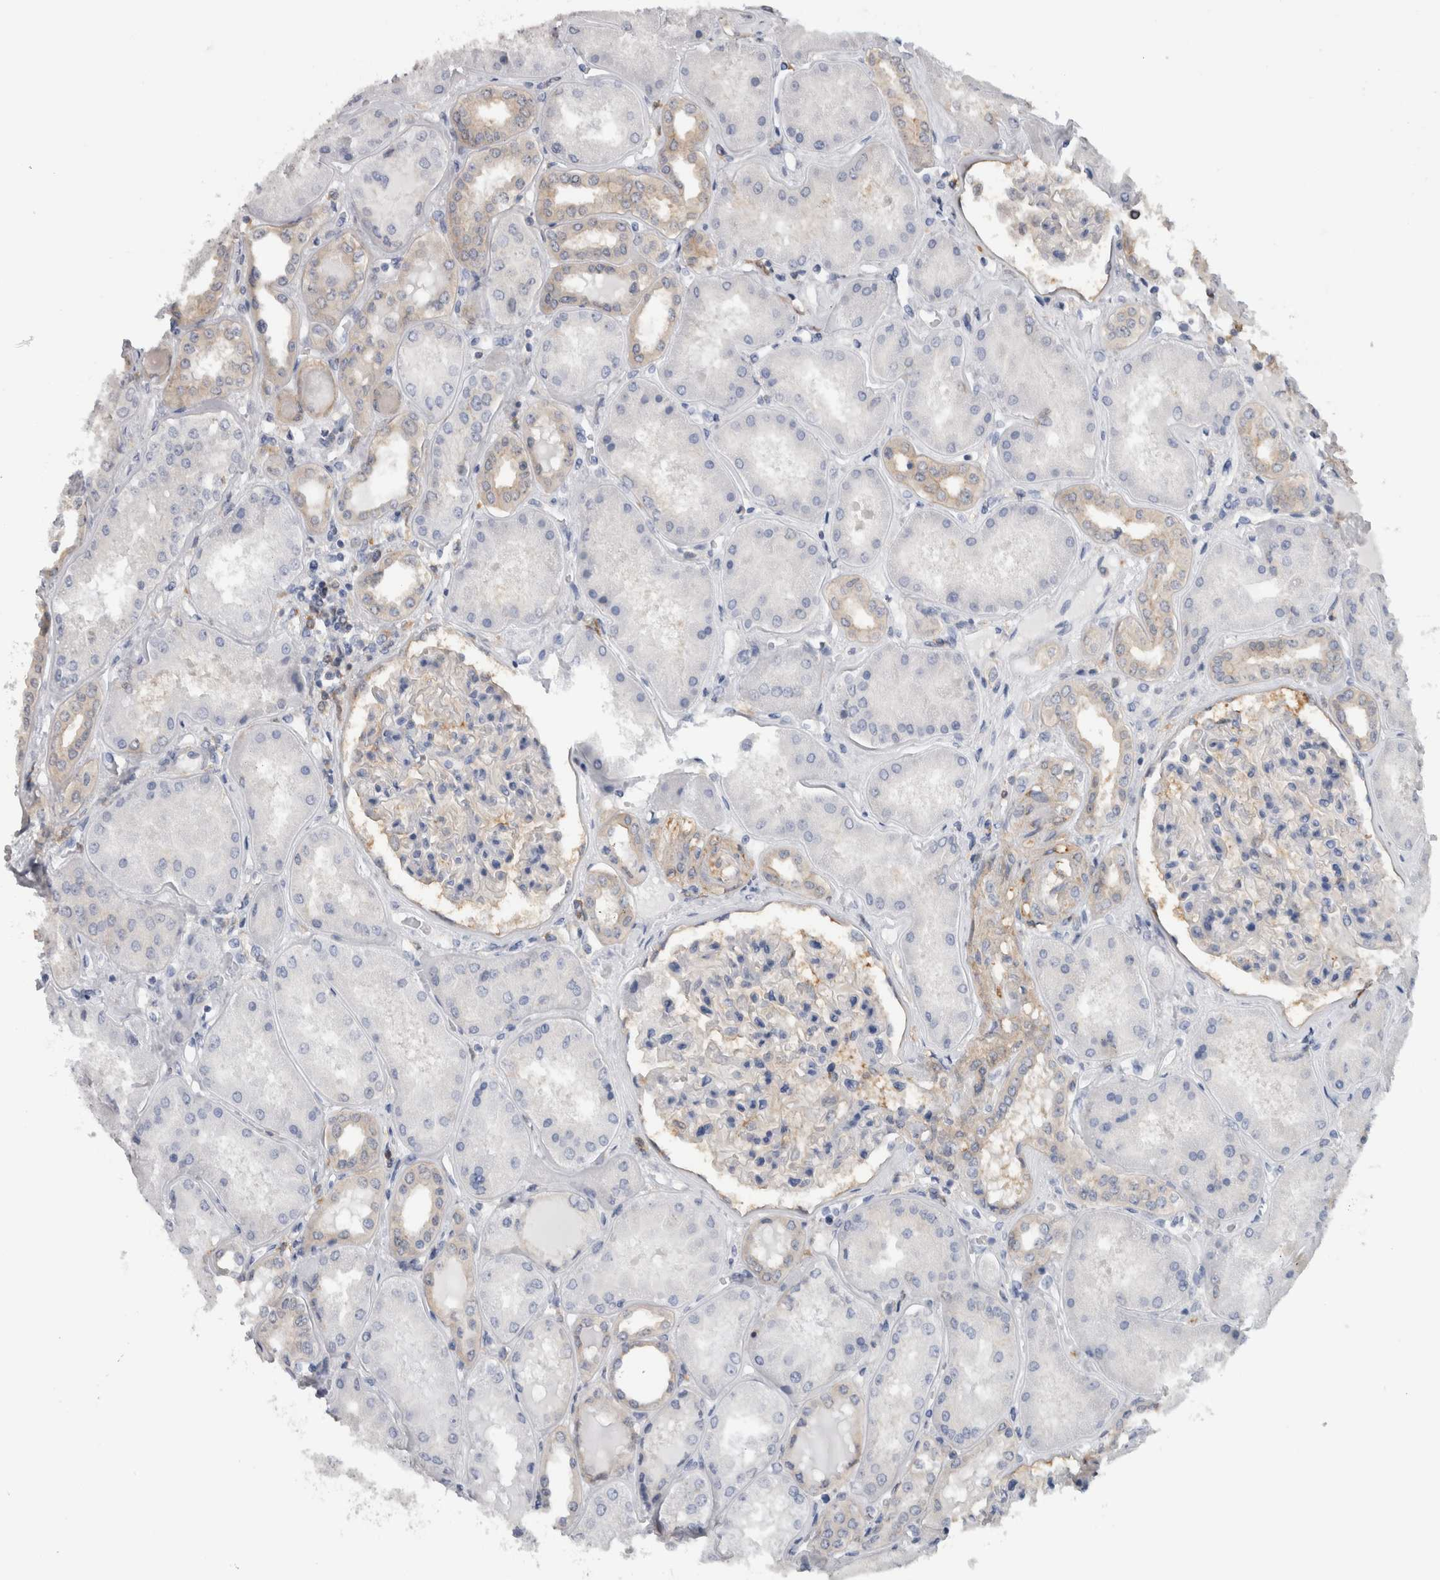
{"staining": {"intensity": "moderate", "quantity": "<25%", "location": "cytoplasmic/membranous"}, "tissue": "kidney", "cell_type": "Cells in glomeruli", "image_type": "normal", "snomed": [{"axis": "morphology", "description": "Normal tissue, NOS"}, {"axis": "topography", "description": "Kidney"}], "caption": "Approximately <25% of cells in glomeruli in normal human kidney reveal moderate cytoplasmic/membranous protein expression as visualized by brown immunohistochemical staining.", "gene": "SCRN1", "patient": {"sex": "female", "age": 56}}